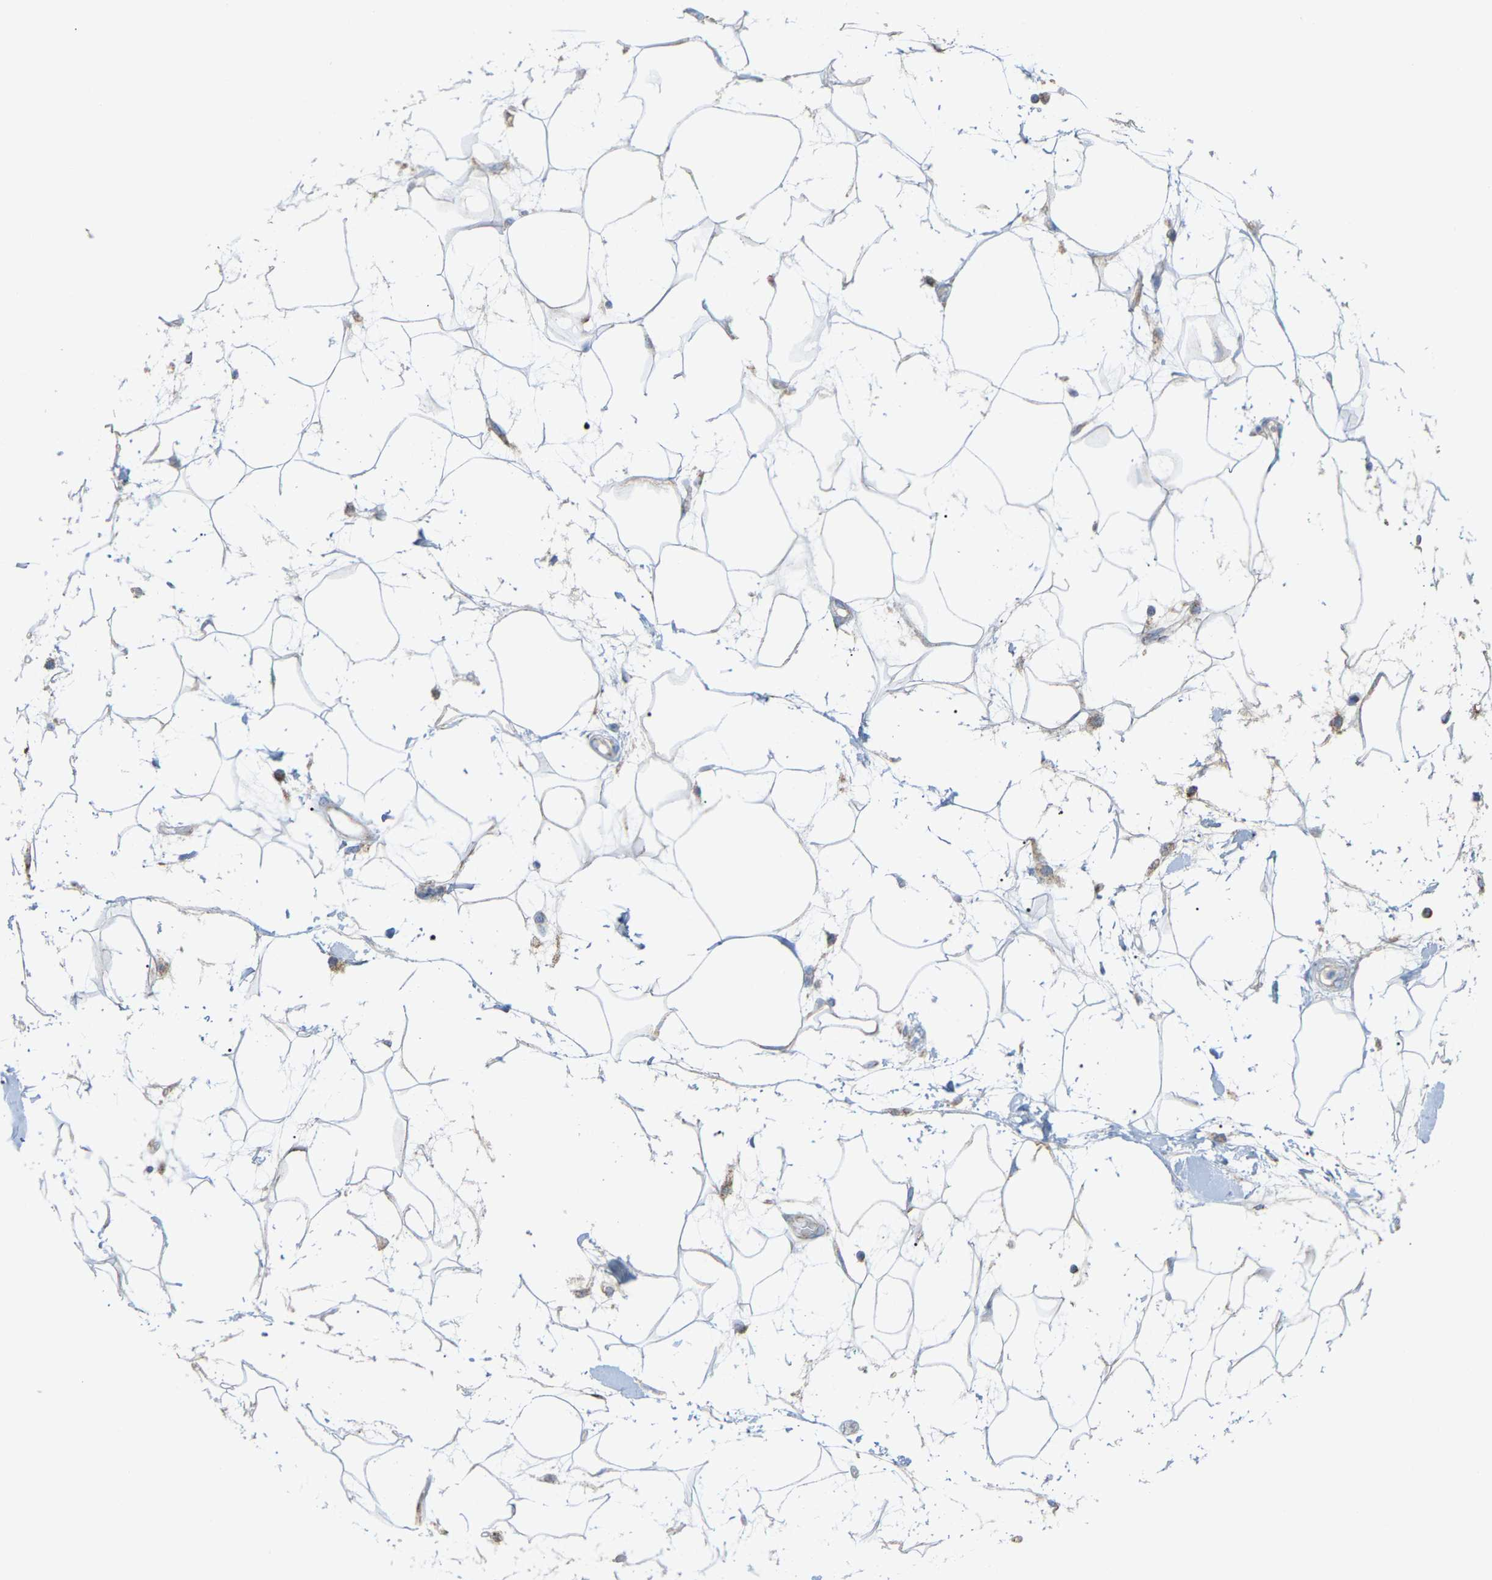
{"staining": {"intensity": "negative", "quantity": "none", "location": "none"}, "tissue": "adipose tissue", "cell_type": "Adipocytes", "image_type": "normal", "snomed": [{"axis": "morphology", "description": "Normal tissue, NOS"}, {"axis": "morphology", "description": "Adenocarcinoma, NOS"}, {"axis": "topography", "description": "Duodenum"}, {"axis": "topography", "description": "Peripheral nerve tissue"}], "caption": "IHC micrograph of benign adipose tissue: adipose tissue stained with DAB shows no significant protein positivity in adipocytes.", "gene": "CROT", "patient": {"sex": "female", "age": 60}}